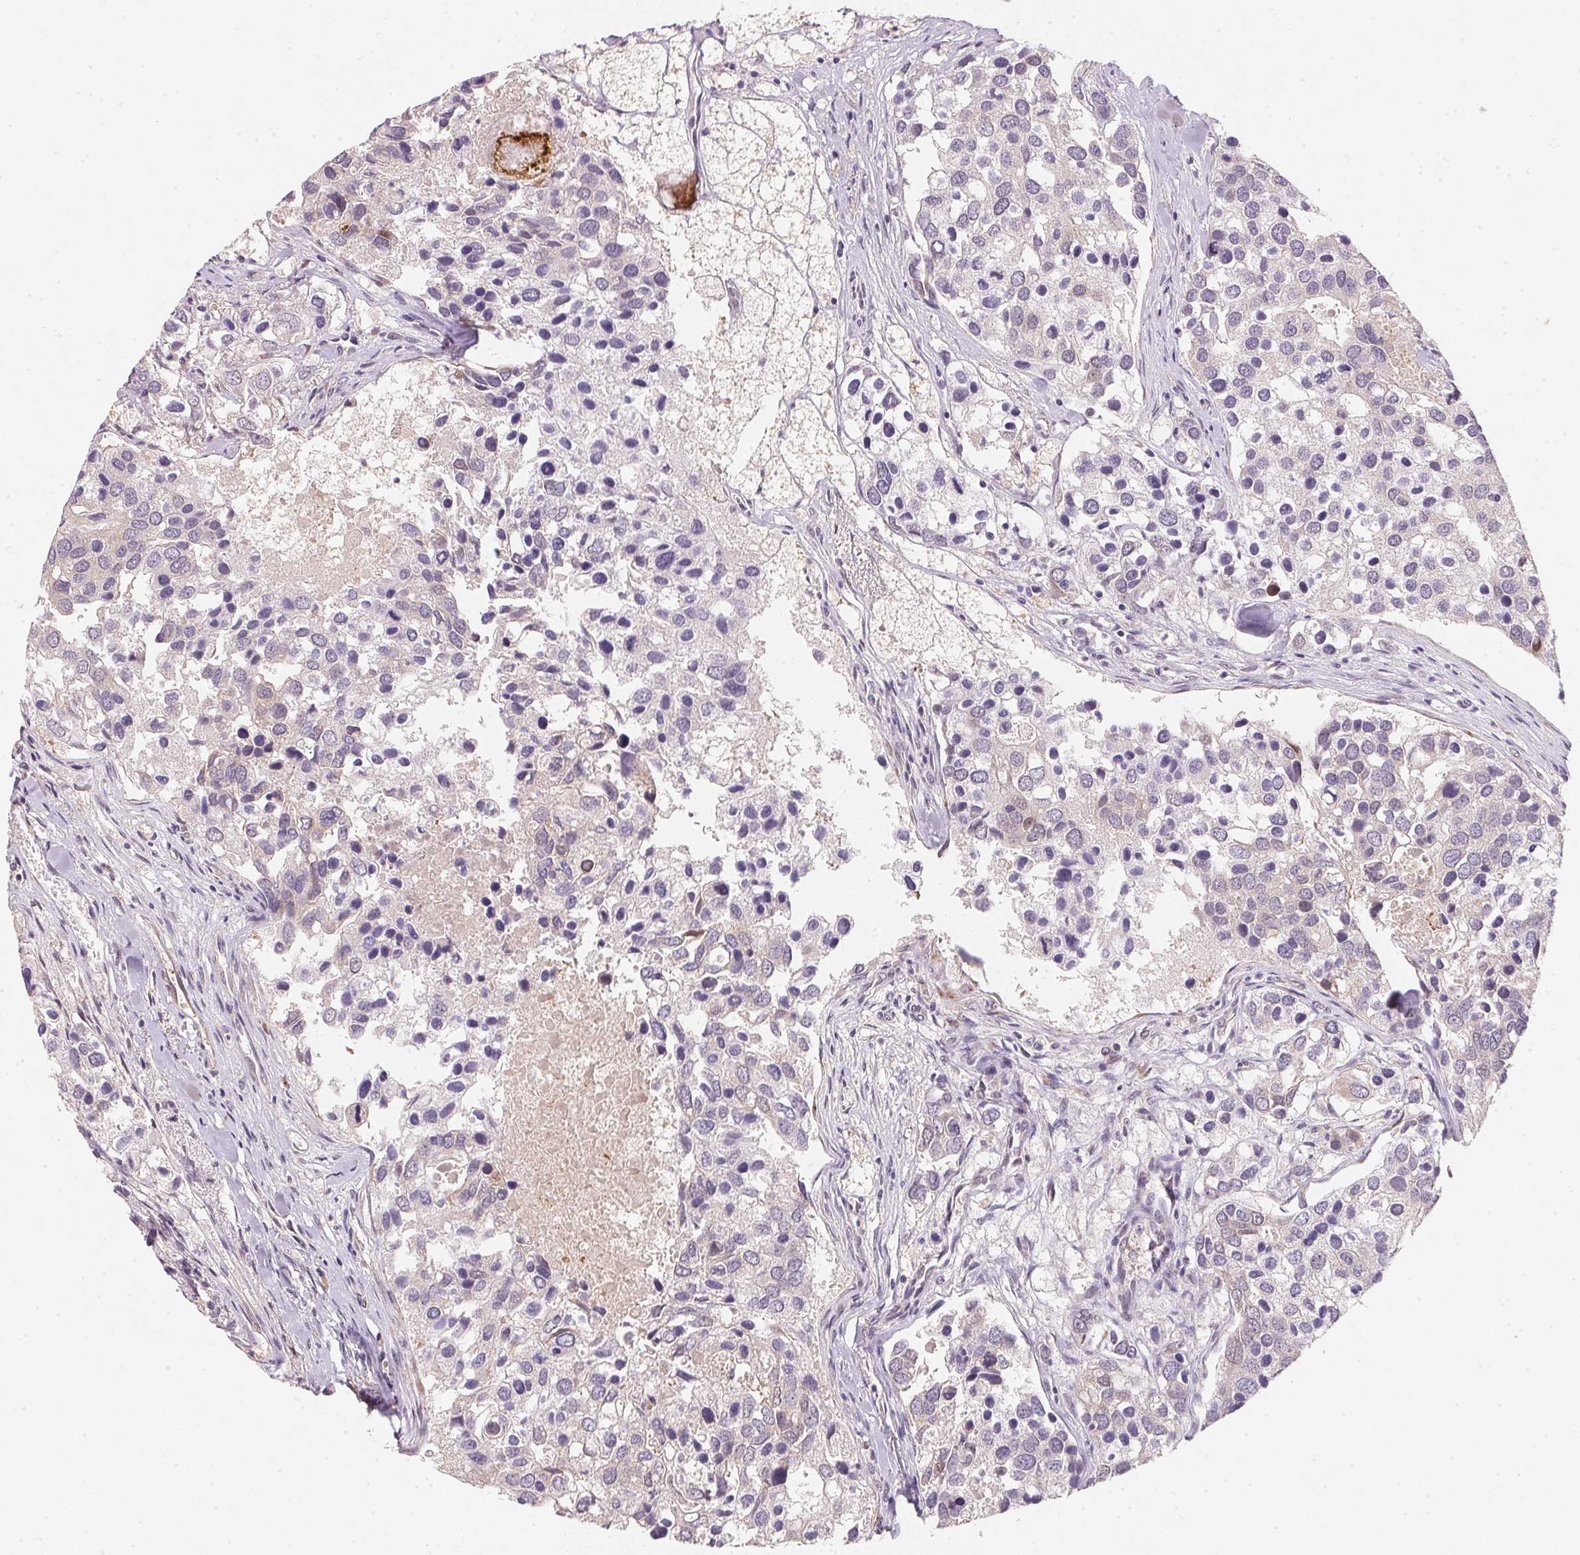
{"staining": {"intensity": "negative", "quantity": "none", "location": "none"}, "tissue": "breast cancer", "cell_type": "Tumor cells", "image_type": "cancer", "snomed": [{"axis": "morphology", "description": "Duct carcinoma"}, {"axis": "topography", "description": "Breast"}], "caption": "Immunohistochemistry micrograph of breast cancer stained for a protein (brown), which demonstrates no staining in tumor cells.", "gene": "EI24", "patient": {"sex": "female", "age": 83}}